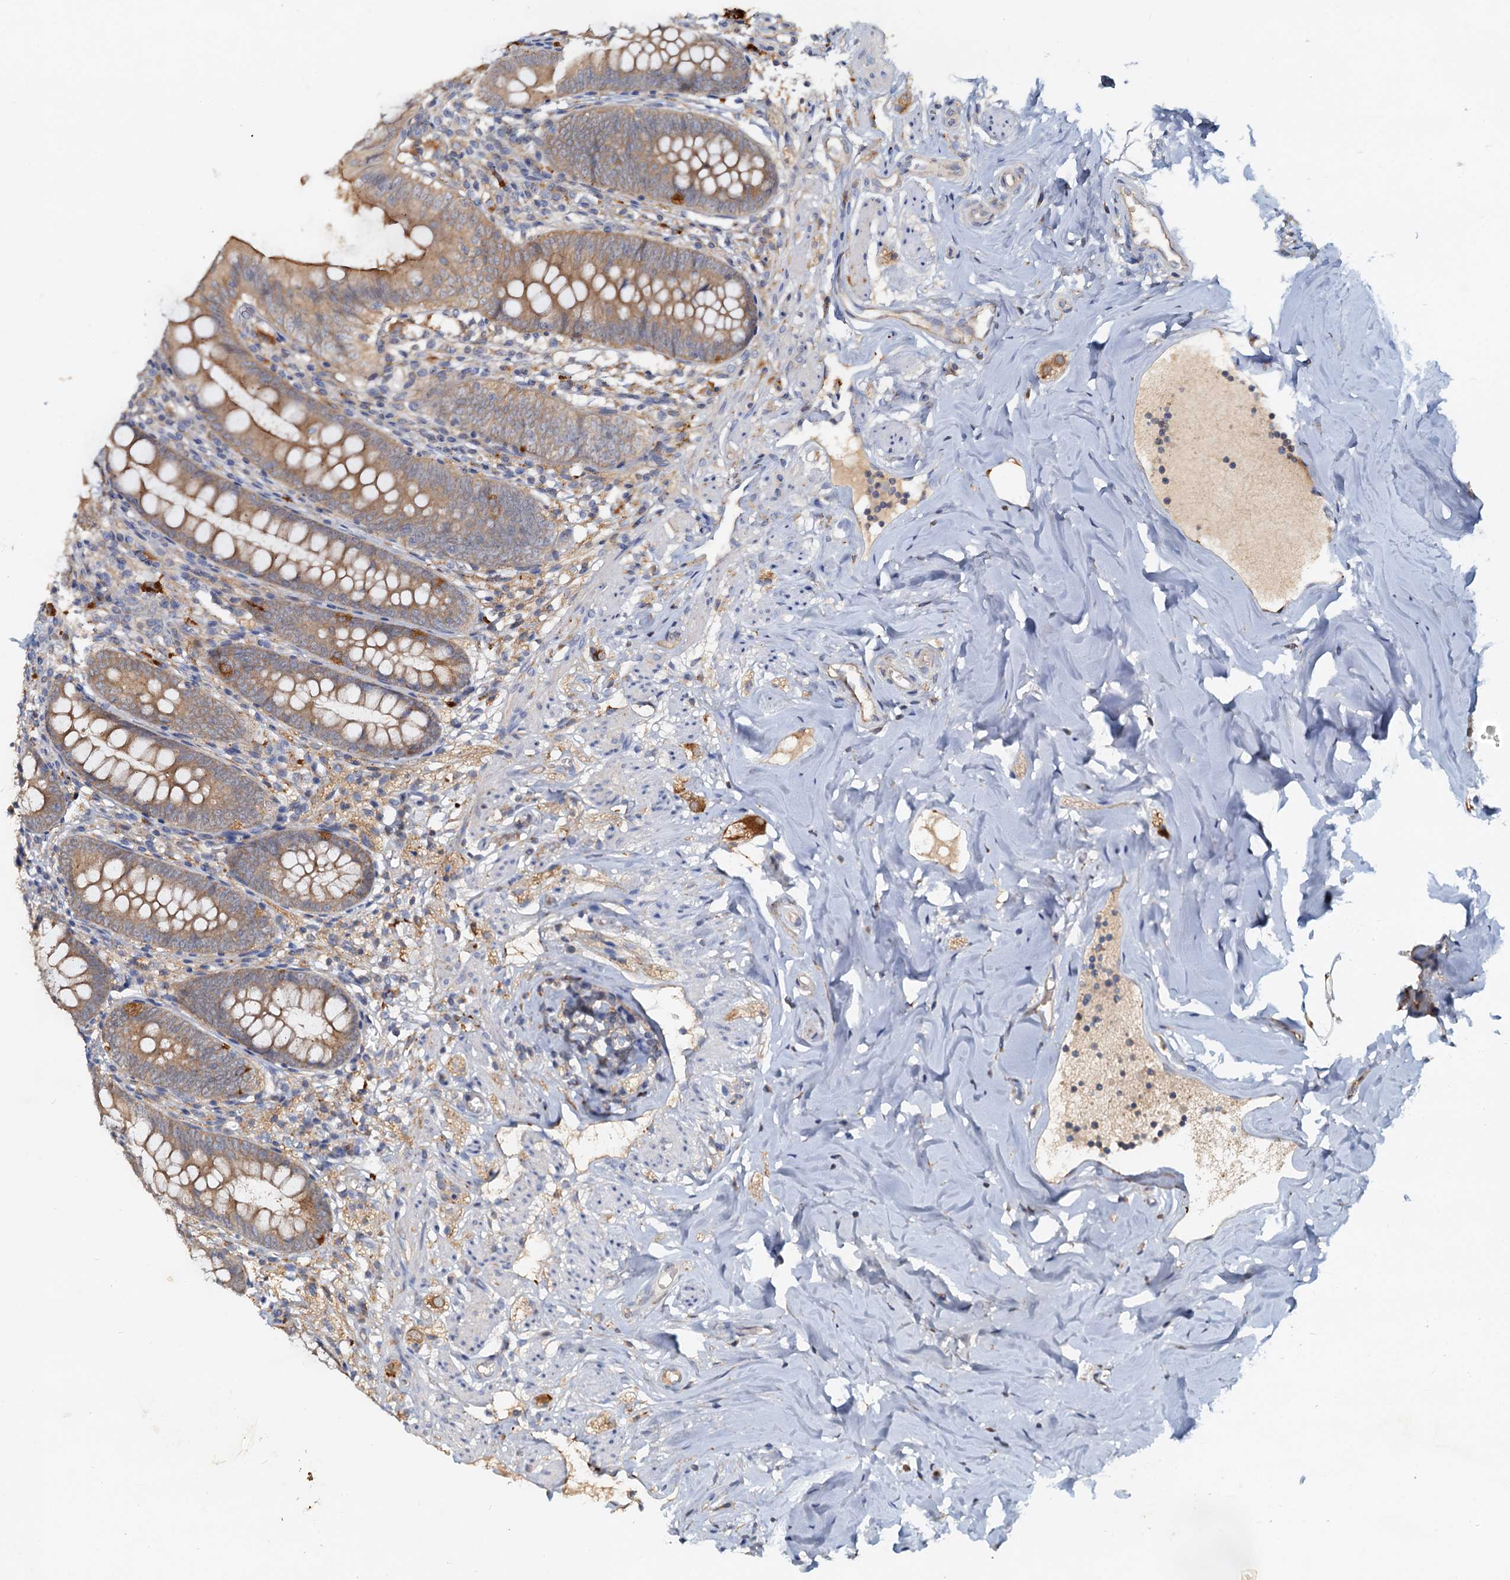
{"staining": {"intensity": "moderate", "quantity": ">75%", "location": "cytoplasmic/membranous"}, "tissue": "appendix", "cell_type": "Glandular cells", "image_type": "normal", "snomed": [{"axis": "morphology", "description": "Normal tissue, NOS"}, {"axis": "topography", "description": "Appendix"}], "caption": "This is an image of immunohistochemistry staining of benign appendix, which shows moderate expression in the cytoplasmic/membranous of glandular cells.", "gene": "TOLLIP", "patient": {"sex": "female", "age": 51}}